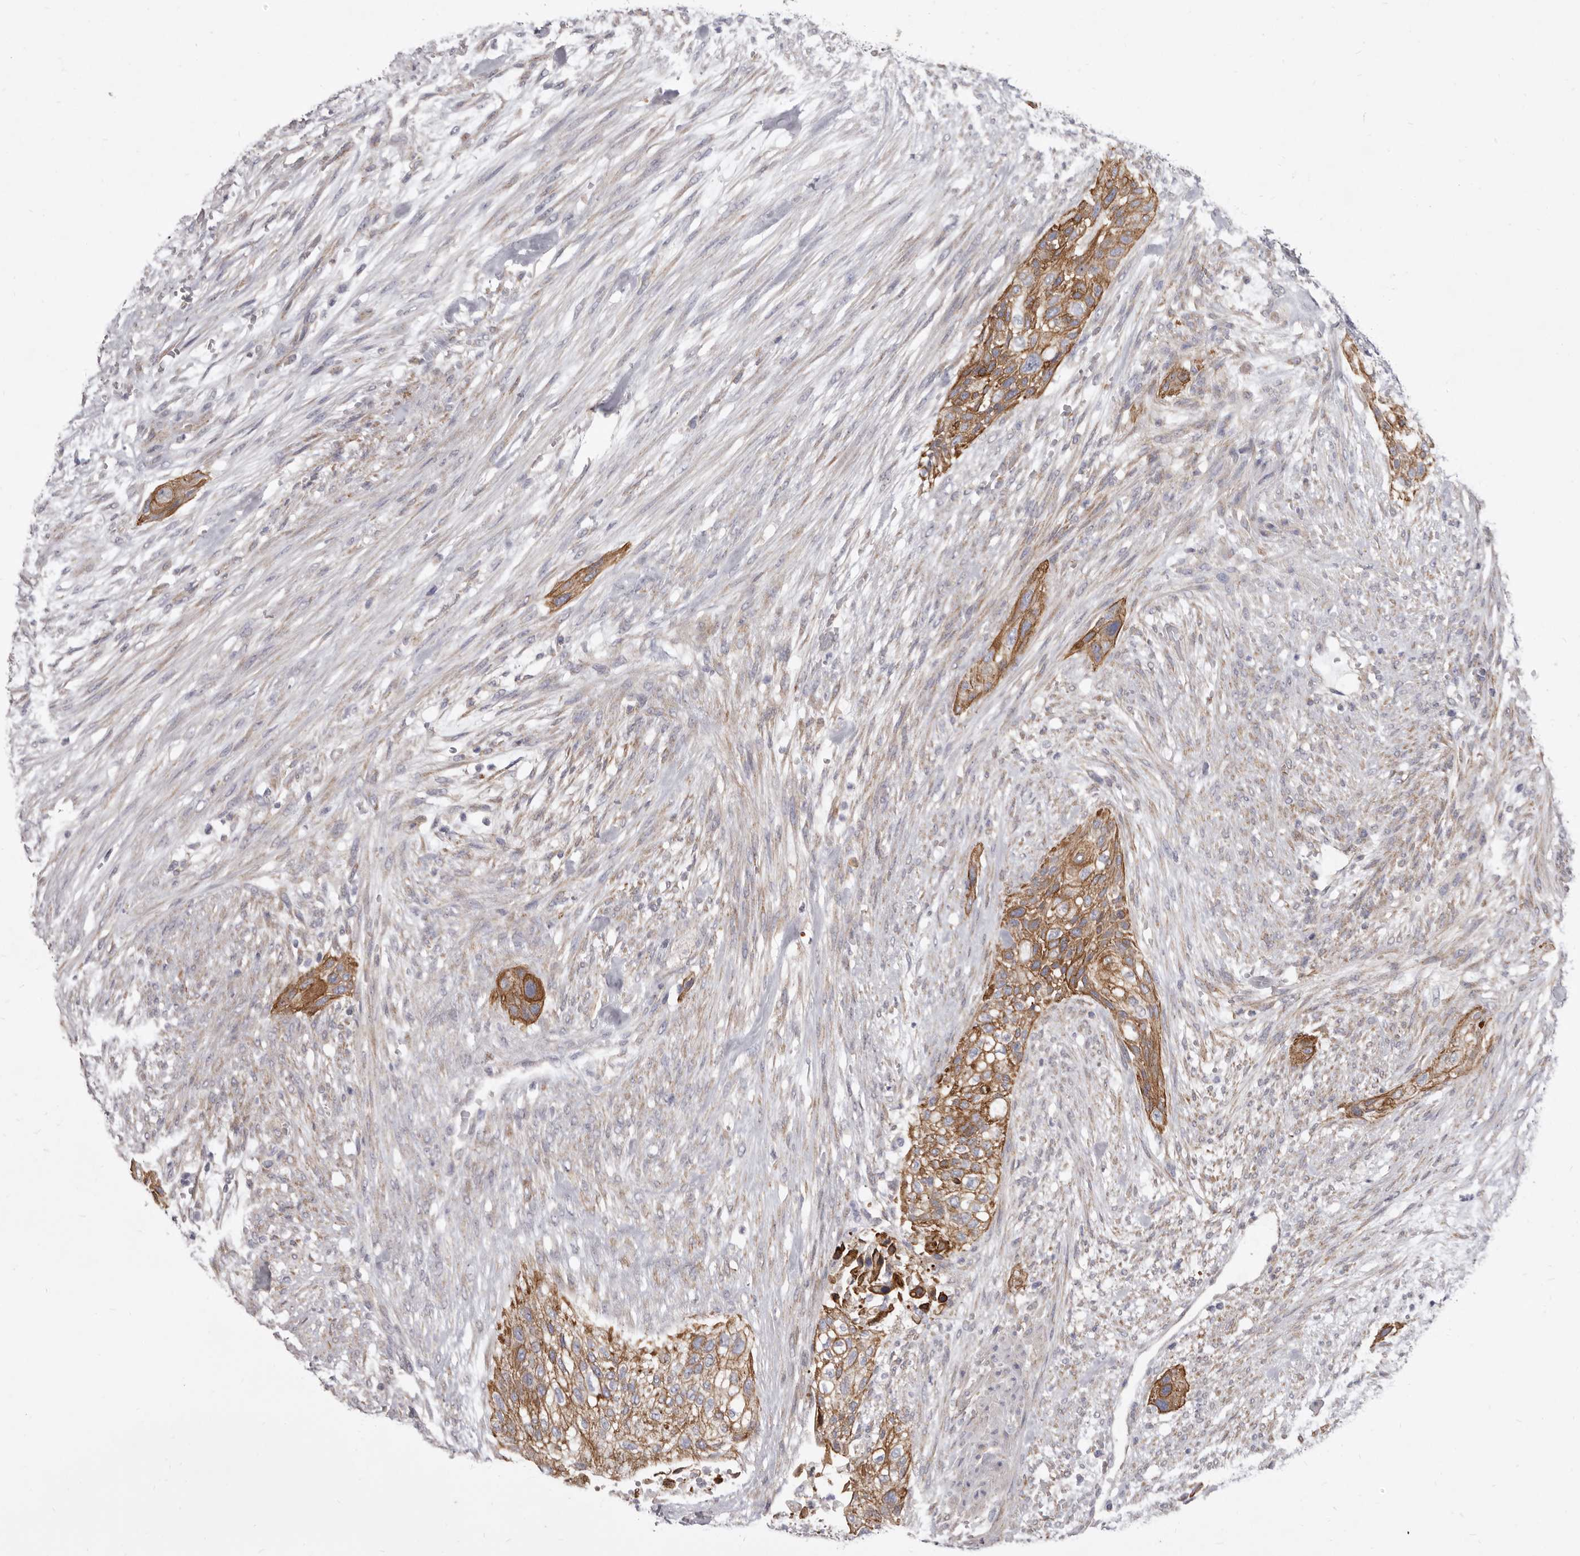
{"staining": {"intensity": "moderate", "quantity": ">75%", "location": "cytoplasmic/membranous"}, "tissue": "urothelial cancer", "cell_type": "Tumor cells", "image_type": "cancer", "snomed": [{"axis": "morphology", "description": "Urothelial carcinoma, High grade"}, {"axis": "topography", "description": "Urinary bladder"}], "caption": "Immunohistochemical staining of high-grade urothelial carcinoma reveals moderate cytoplasmic/membranous protein positivity in about >75% of tumor cells.", "gene": "P2RX6", "patient": {"sex": "male", "age": 35}}